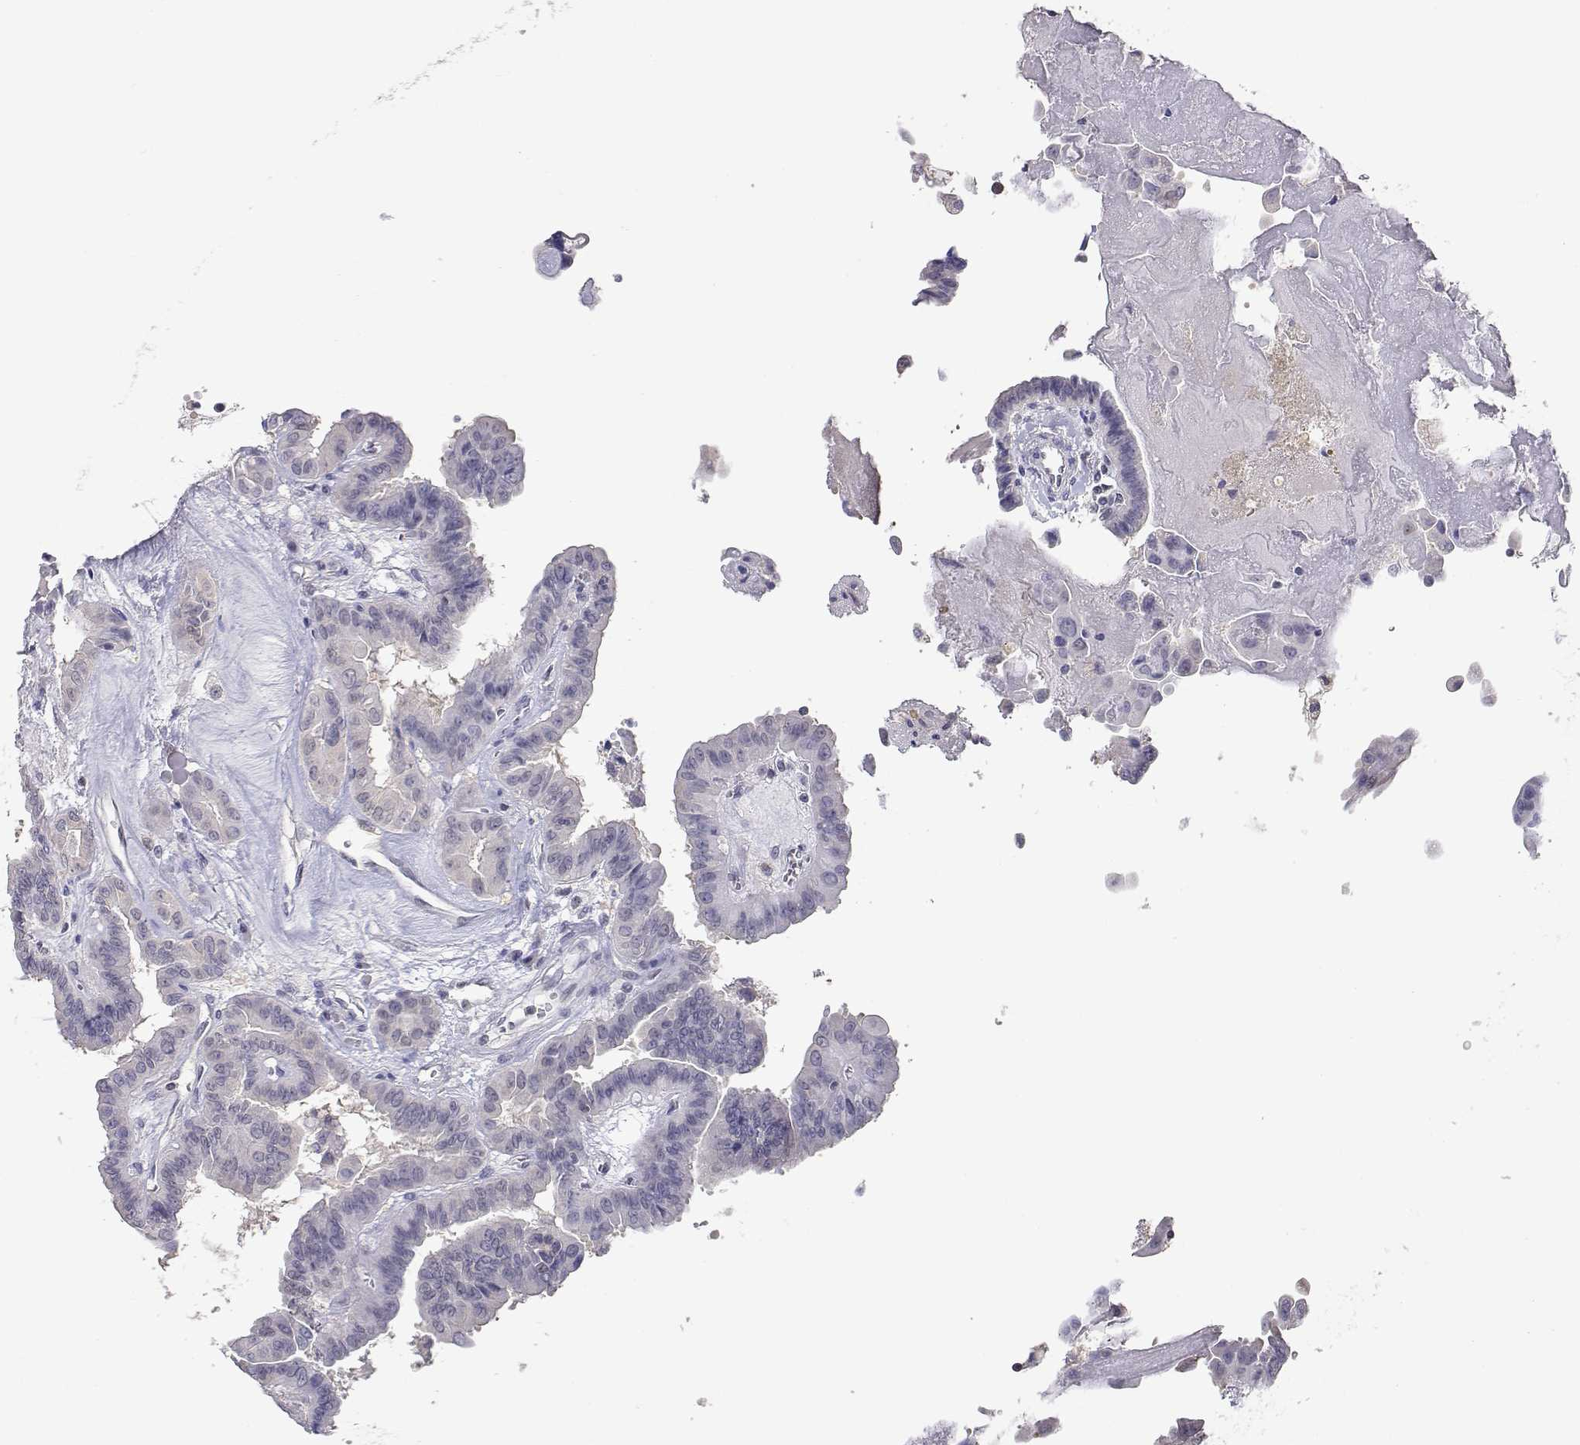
{"staining": {"intensity": "negative", "quantity": "none", "location": "none"}, "tissue": "thyroid cancer", "cell_type": "Tumor cells", "image_type": "cancer", "snomed": [{"axis": "morphology", "description": "Papillary adenocarcinoma, NOS"}, {"axis": "topography", "description": "Thyroid gland"}], "caption": "Immunohistochemical staining of thyroid papillary adenocarcinoma shows no significant staining in tumor cells. Nuclei are stained in blue.", "gene": "ADA", "patient": {"sex": "female", "age": 37}}